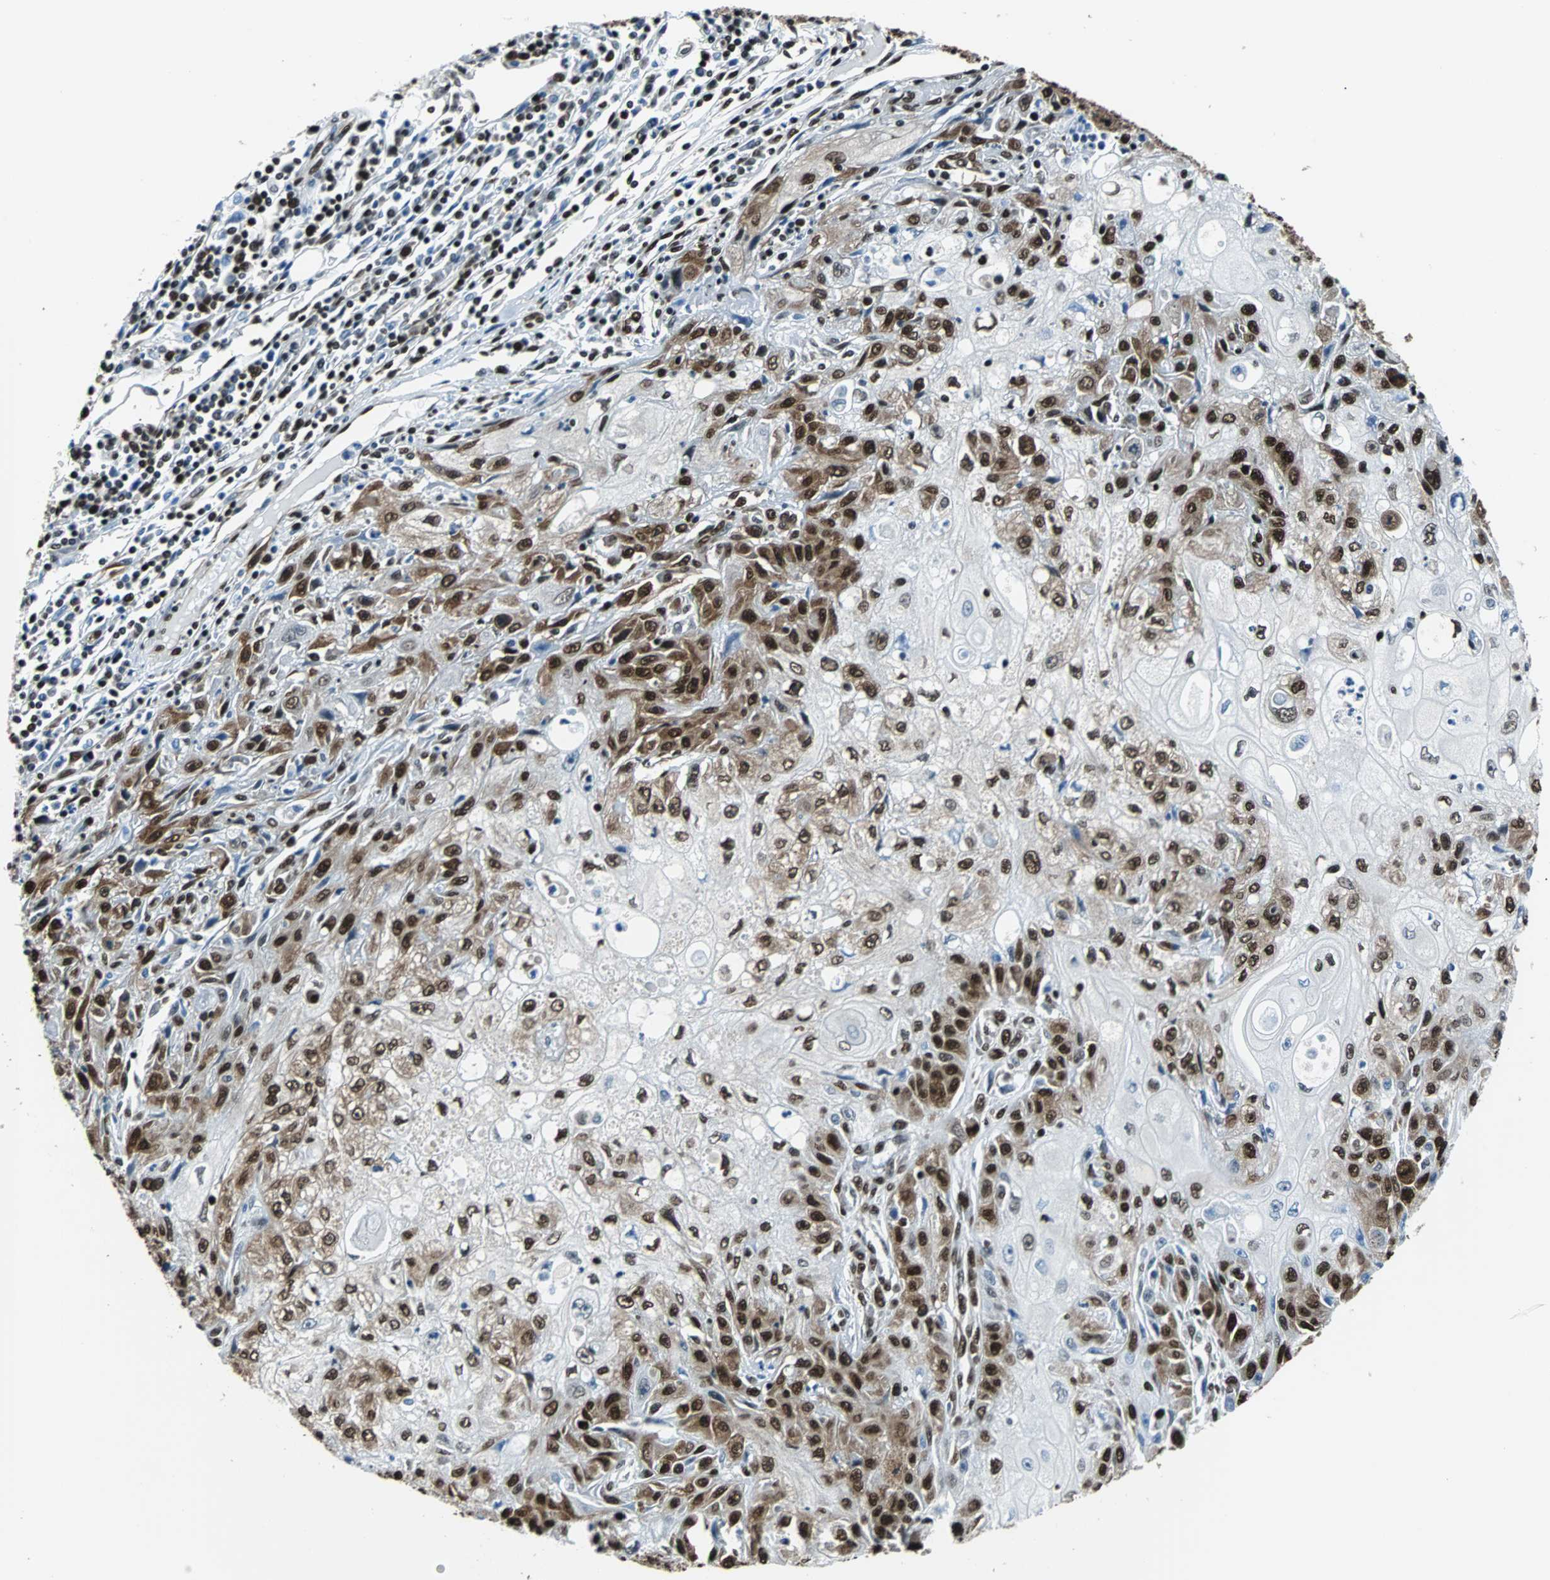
{"staining": {"intensity": "strong", "quantity": ">75%", "location": "cytoplasmic/membranous,nuclear"}, "tissue": "skin cancer", "cell_type": "Tumor cells", "image_type": "cancer", "snomed": [{"axis": "morphology", "description": "Squamous cell carcinoma, NOS"}, {"axis": "topography", "description": "Skin"}], "caption": "Skin cancer (squamous cell carcinoma) tissue exhibits strong cytoplasmic/membranous and nuclear expression in approximately >75% of tumor cells, visualized by immunohistochemistry. The staining was performed using DAB (3,3'-diaminobenzidine), with brown indicating positive protein expression. Nuclei are stained blue with hematoxylin.", "gene": "FUBP1", "patient": {"sex": "male", "age": 75}}